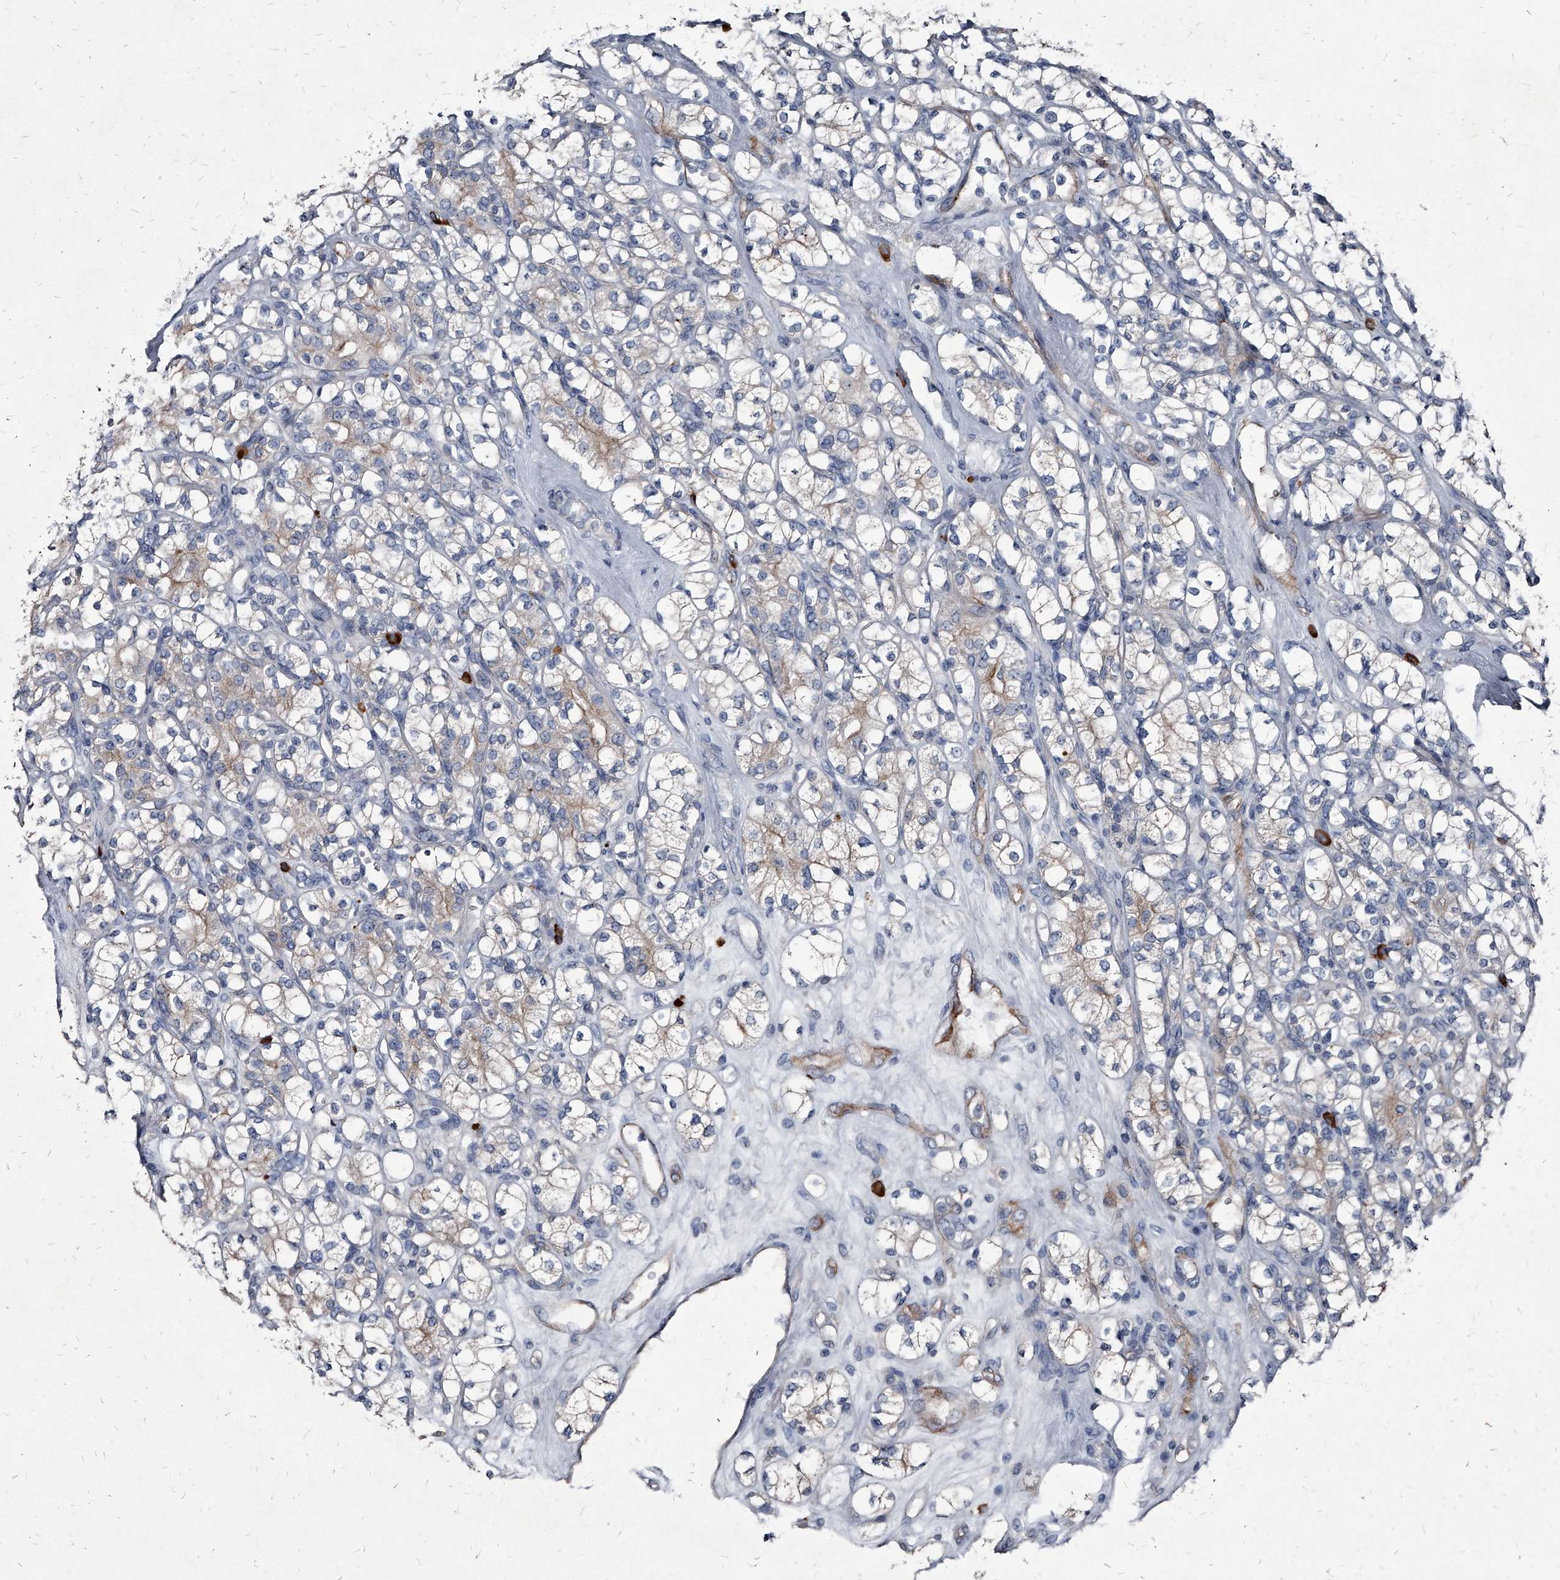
{"staining": {"intensity": "weak", "quantity": "<25%", "location": "cytoplasmic/membranous"}, "tissue": "renal cancer", "cell_type": "Tumor cells", "image_type": "cancer", "snomed": [{"axis": "morphology", "description": "Adenocarcinoma, NOS"}, {"axis": "topography", "description": "Kidney"}], "caption": "Human renal cancer (adenocarcinoma) stained for a protein using immunohistochemistry (IHC) shows no positivity in tumor cells.", "gene": "PGLYRP3", "patient": {"sex": "male", "age": 77}}